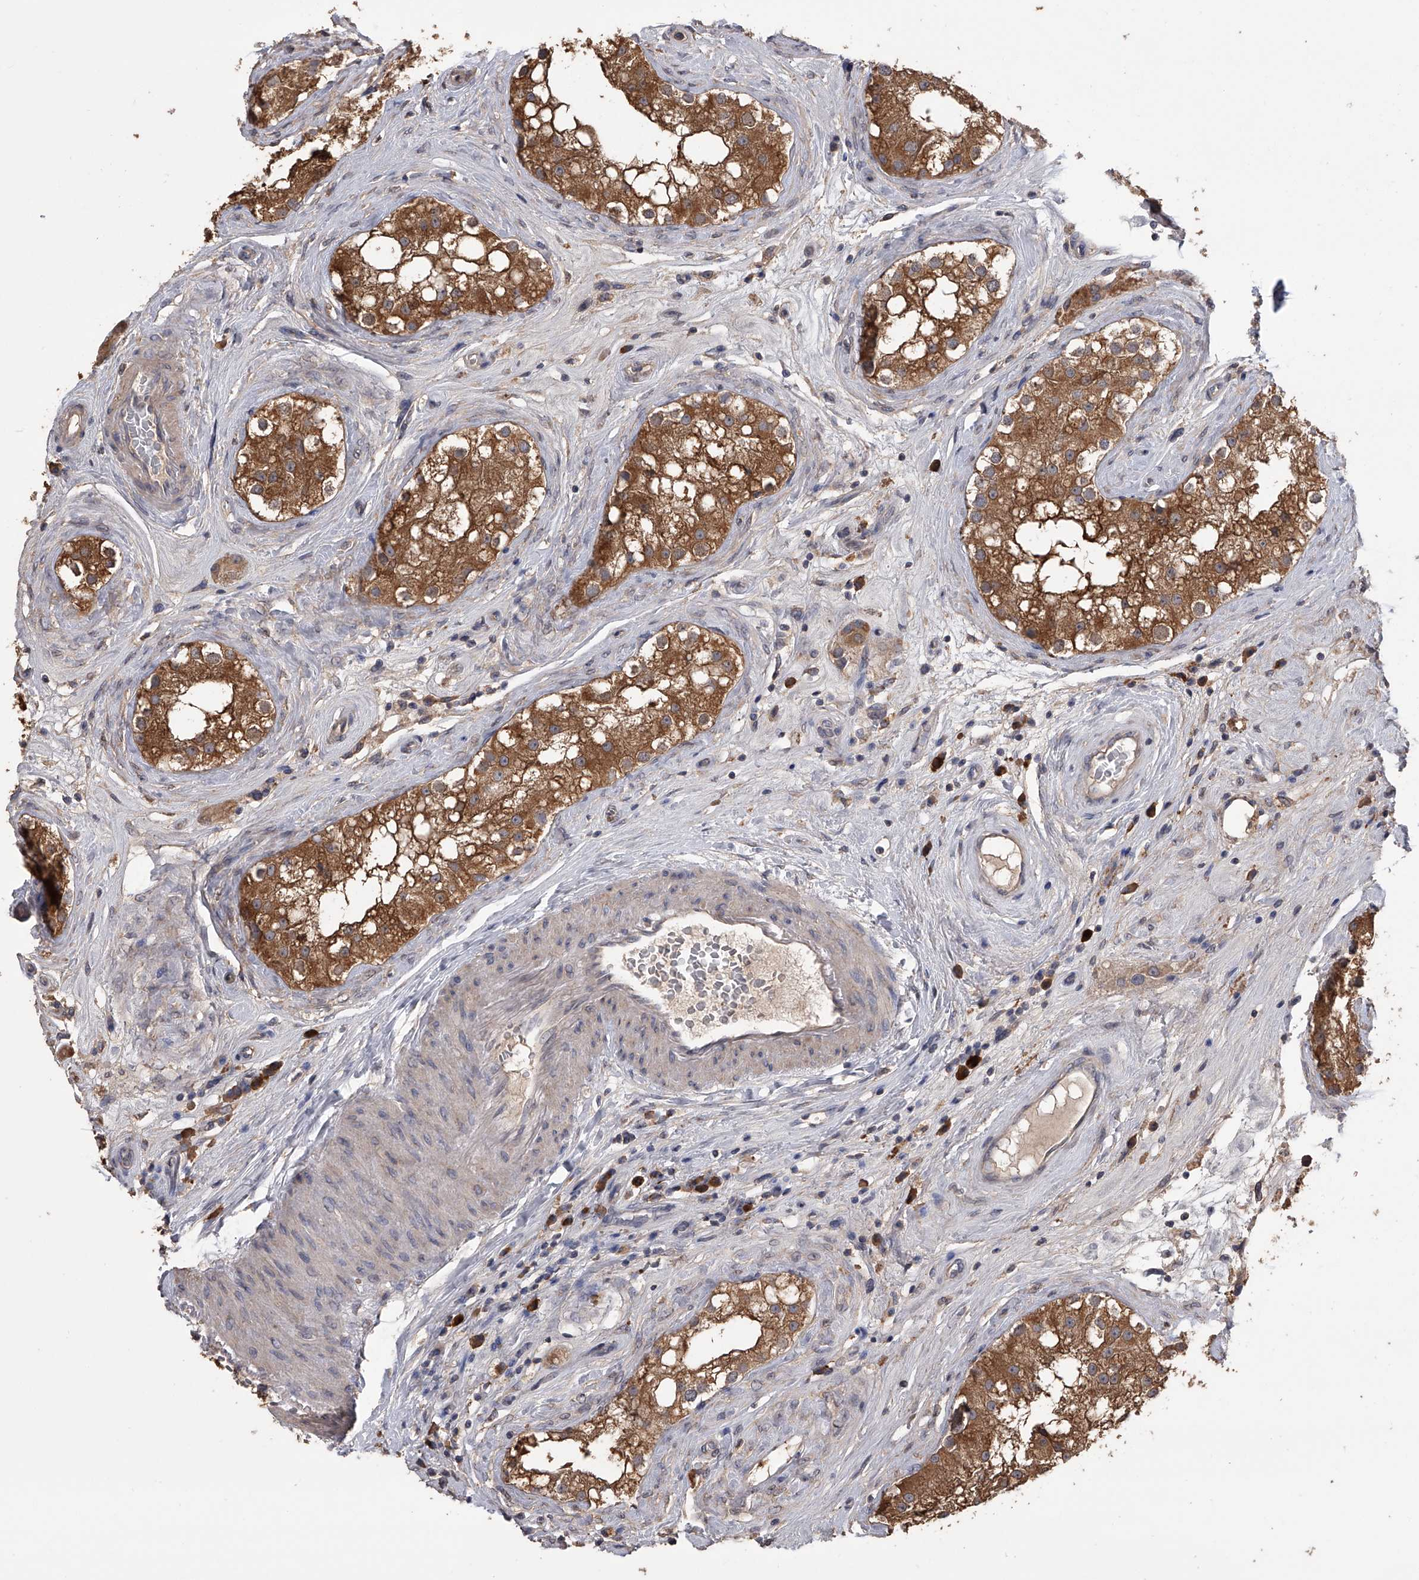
{"staining": {"intensity": "moderate", "quantity": ">75%", "location": "cytoplasmic/membranous"}, "tissue": "testis", "cell_type": "Cells in seminiferous ducts", "image_type": "normal", "snomed": [{"axis": "morphology", "description": "Normal tissue, NOS"}, {"axis": "topography", "description": "Testis"}], "caption": "A histopathology image of human testis stained for a protein exhibits moderate cytoplasmic/membranous brown staining in cells in seminiferous ducts. (DAB IHC with brightfield microscopy, high magnification).", "gene": "ZNF343", "patient": {"sex": "male", "age": 84}}